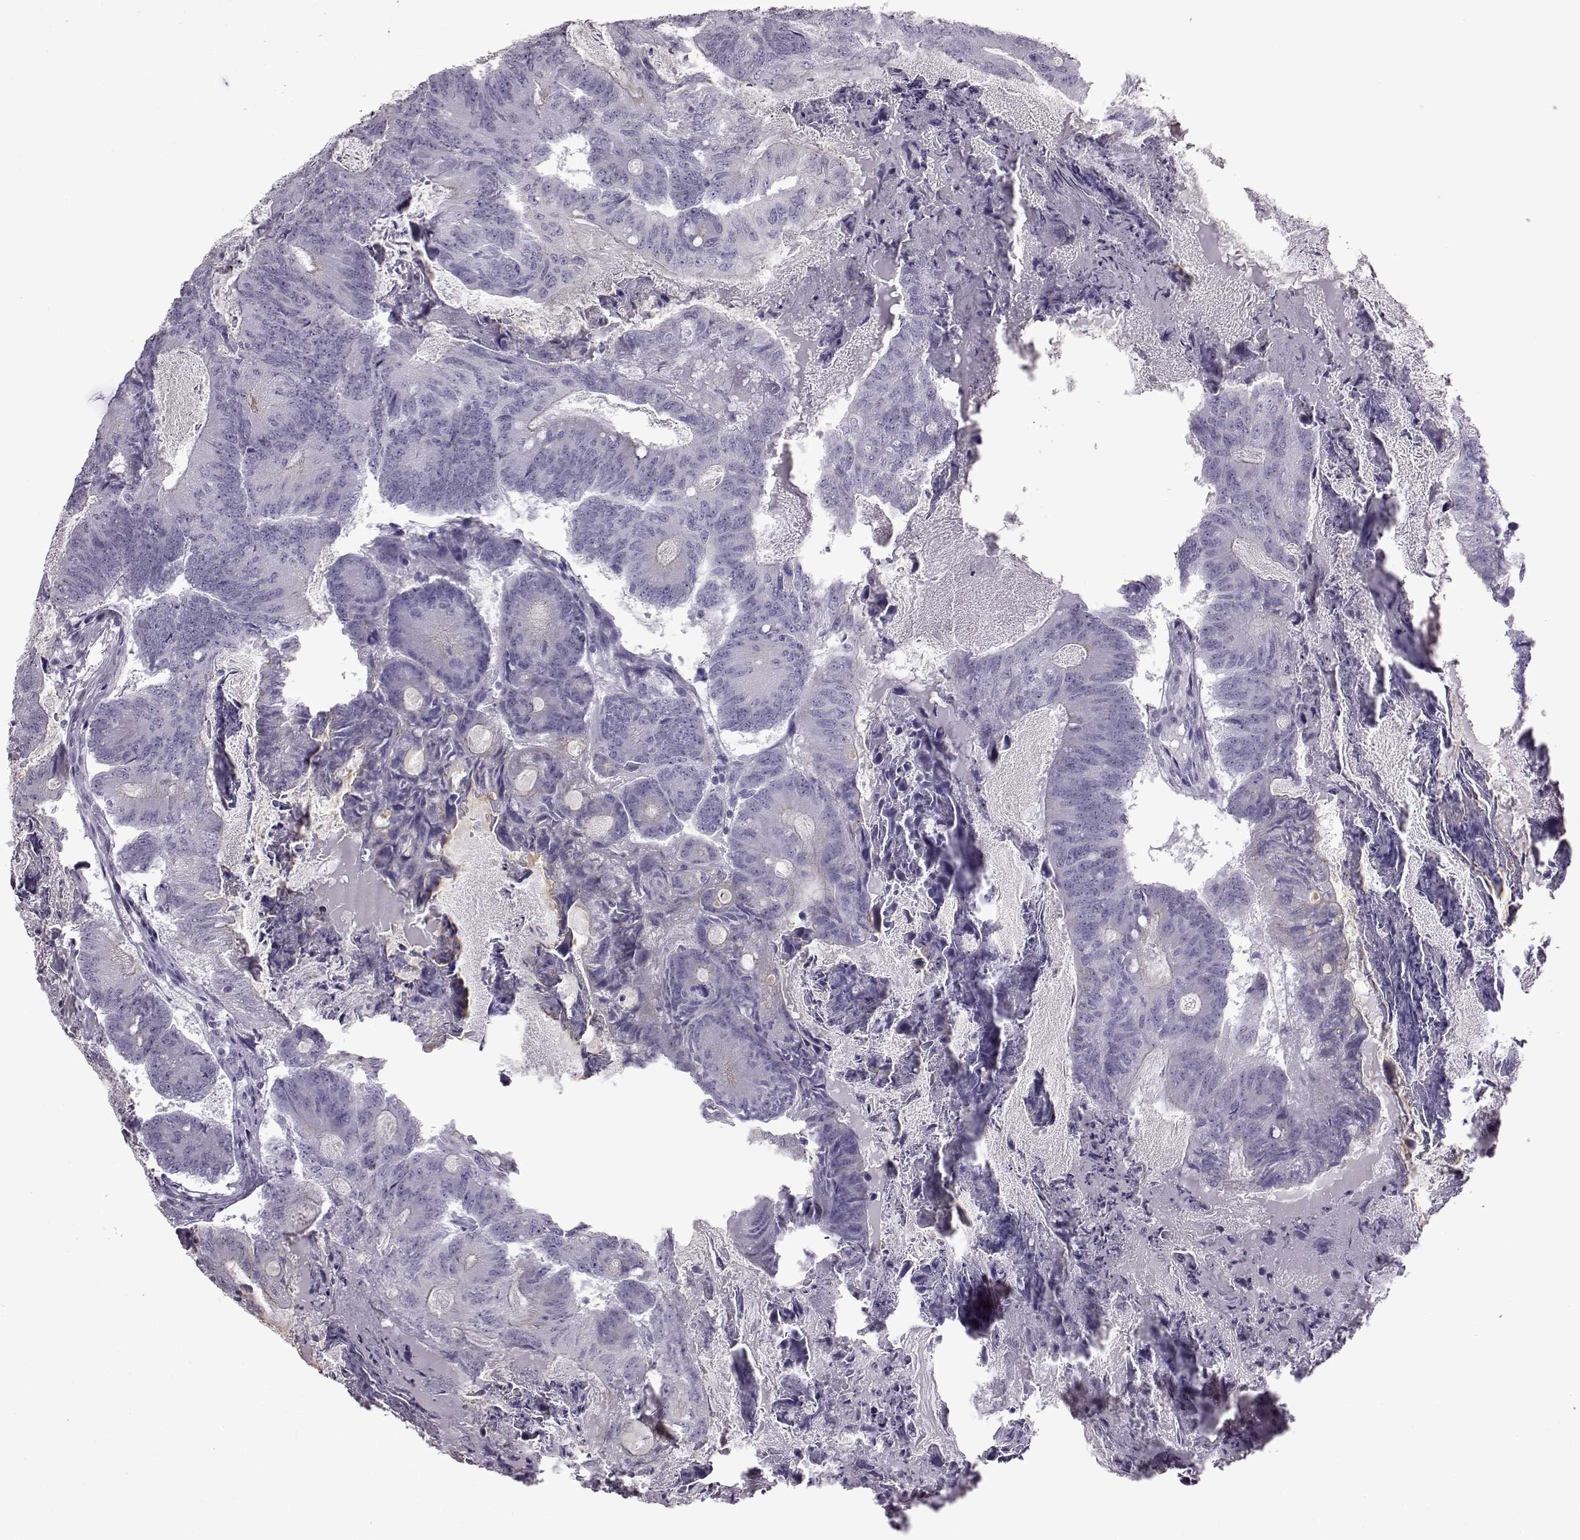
{"staining": {"intensity": "negative", "quantity": "none", "location": "none"}, "tissue": "colorectal cancer", "cell_type": "Tumor cells", "image_type": "cancer", "snomed": [{"axis": "morphology", "description": "Adenocarcinoma, NOS"}, {"axis": "topography", "description": "Colon"}], "caption": "This is an IHC photomicrograph of human adenocarcinoma (colorectal). There is no positivity in tumor cells.", "gene": "SLC28A2", "patient": {"sex": "female", "age": 70}}